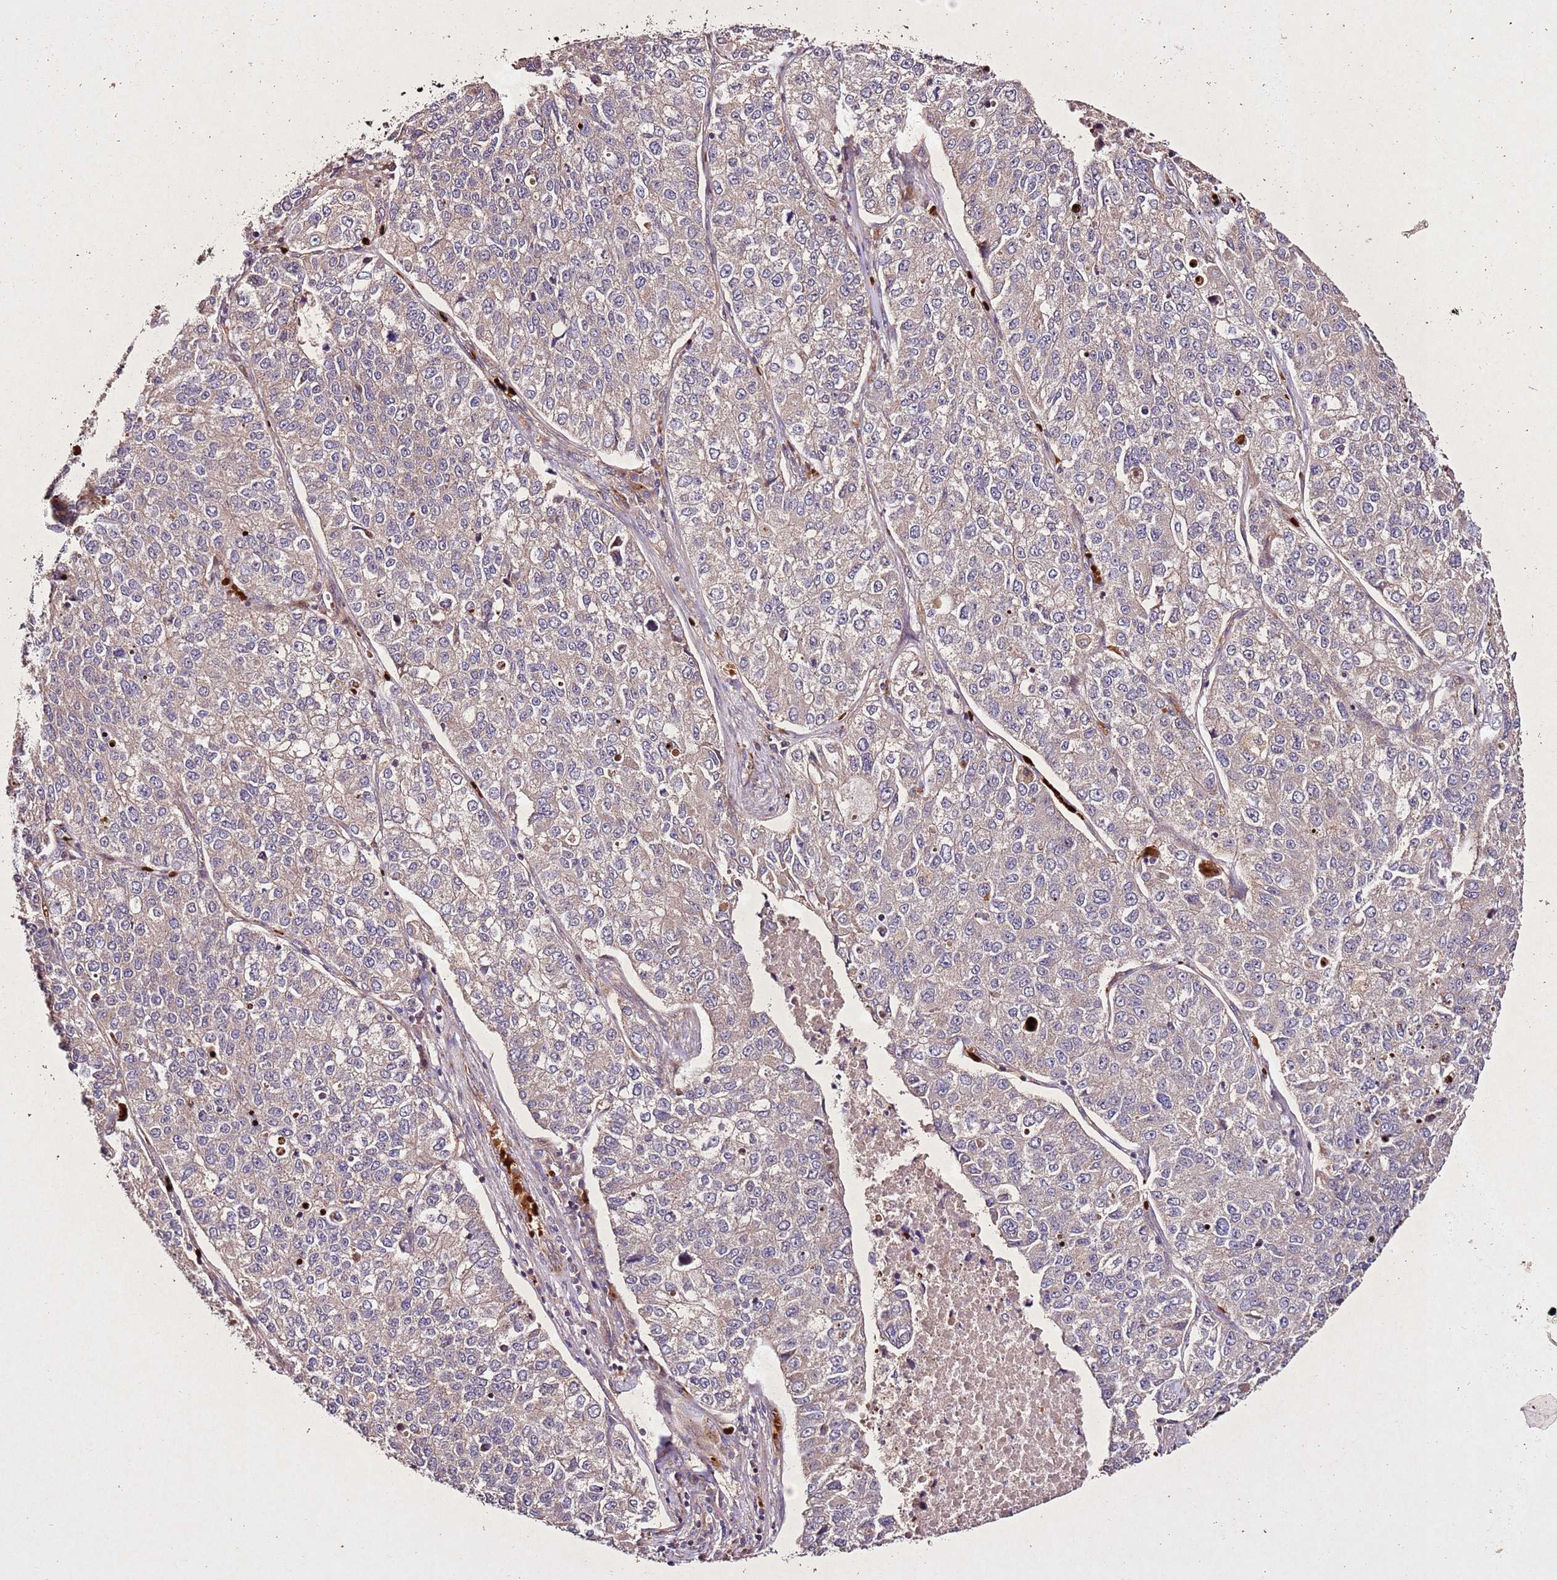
{"staining": {"intensity": "weak", "quantity": ">75%", "location": "cytoplasmic/membranous"}, "tissue": "lung cancer", "cell_type": "Tumor cells", "image_type": "cancer", "snomed": [{"axis": "morphology", "description": "Adenocarcinoma, NOS"}, {"axis": "topography", "description": "Lung"}], "caption": "About >75% of tumor cells in lung cancer (adenocarcinoma) exhibit weak cytoplasmic/membranous protein positivity as visualized by brown immunohistochemical staining.", "gene": "PTMA", "patient": {"sex": "male", "age": 49}}